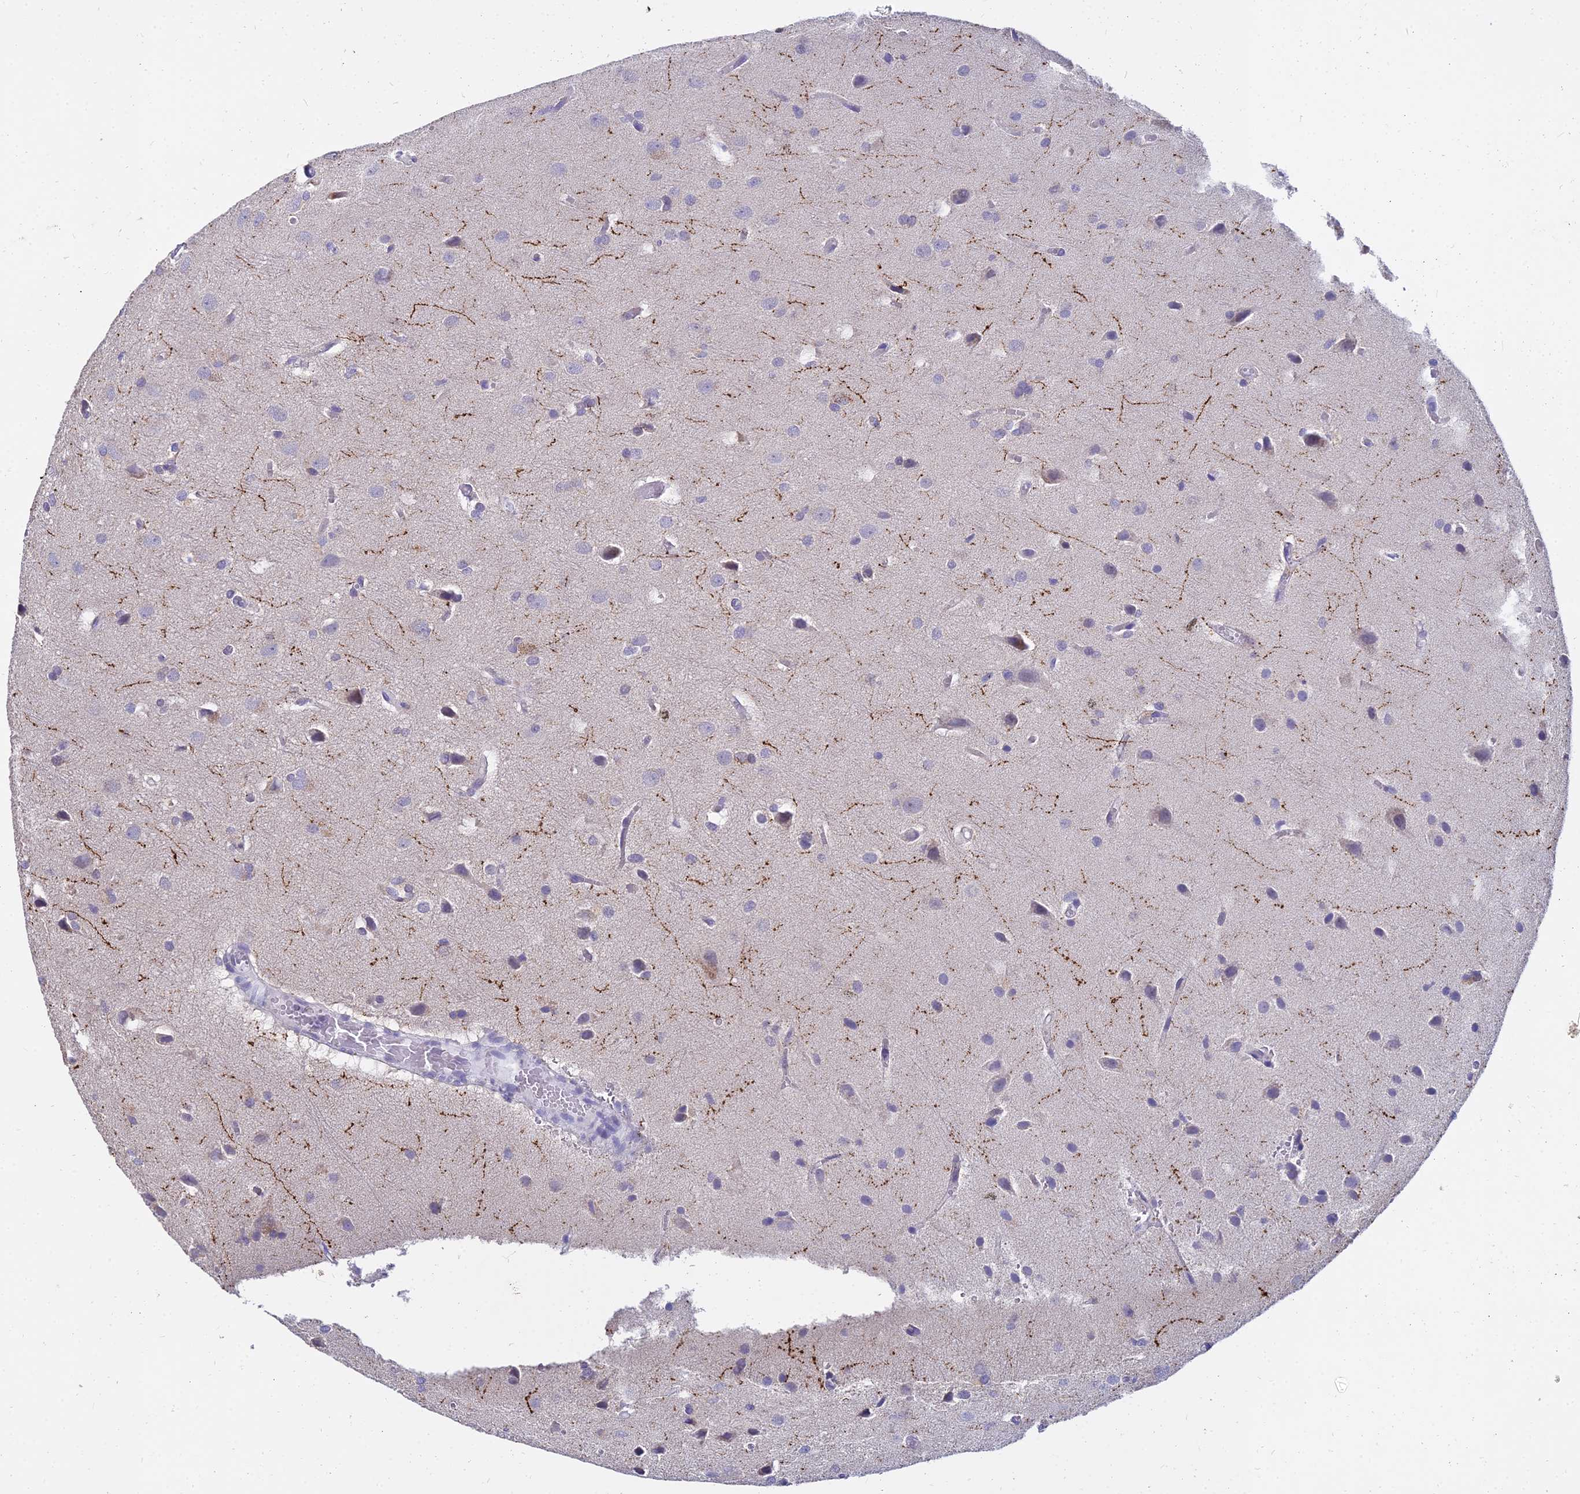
{"staining": {"intensity": "negative", "quantity": "none", "location": "none"}, "tissue": "glioma", "cell_type": "Tumor cells", "image_type": "cancer", "snomed": [{"axis": "morphology", "description": "Glioma, malignant, High grade"}, {"axis": "topography", "description": "Brain"}], "caption": "Tumor cells show no significant protein positivity in glioma.", "gene": "NPY", "patient": {"sex": "female", "age": 50}}